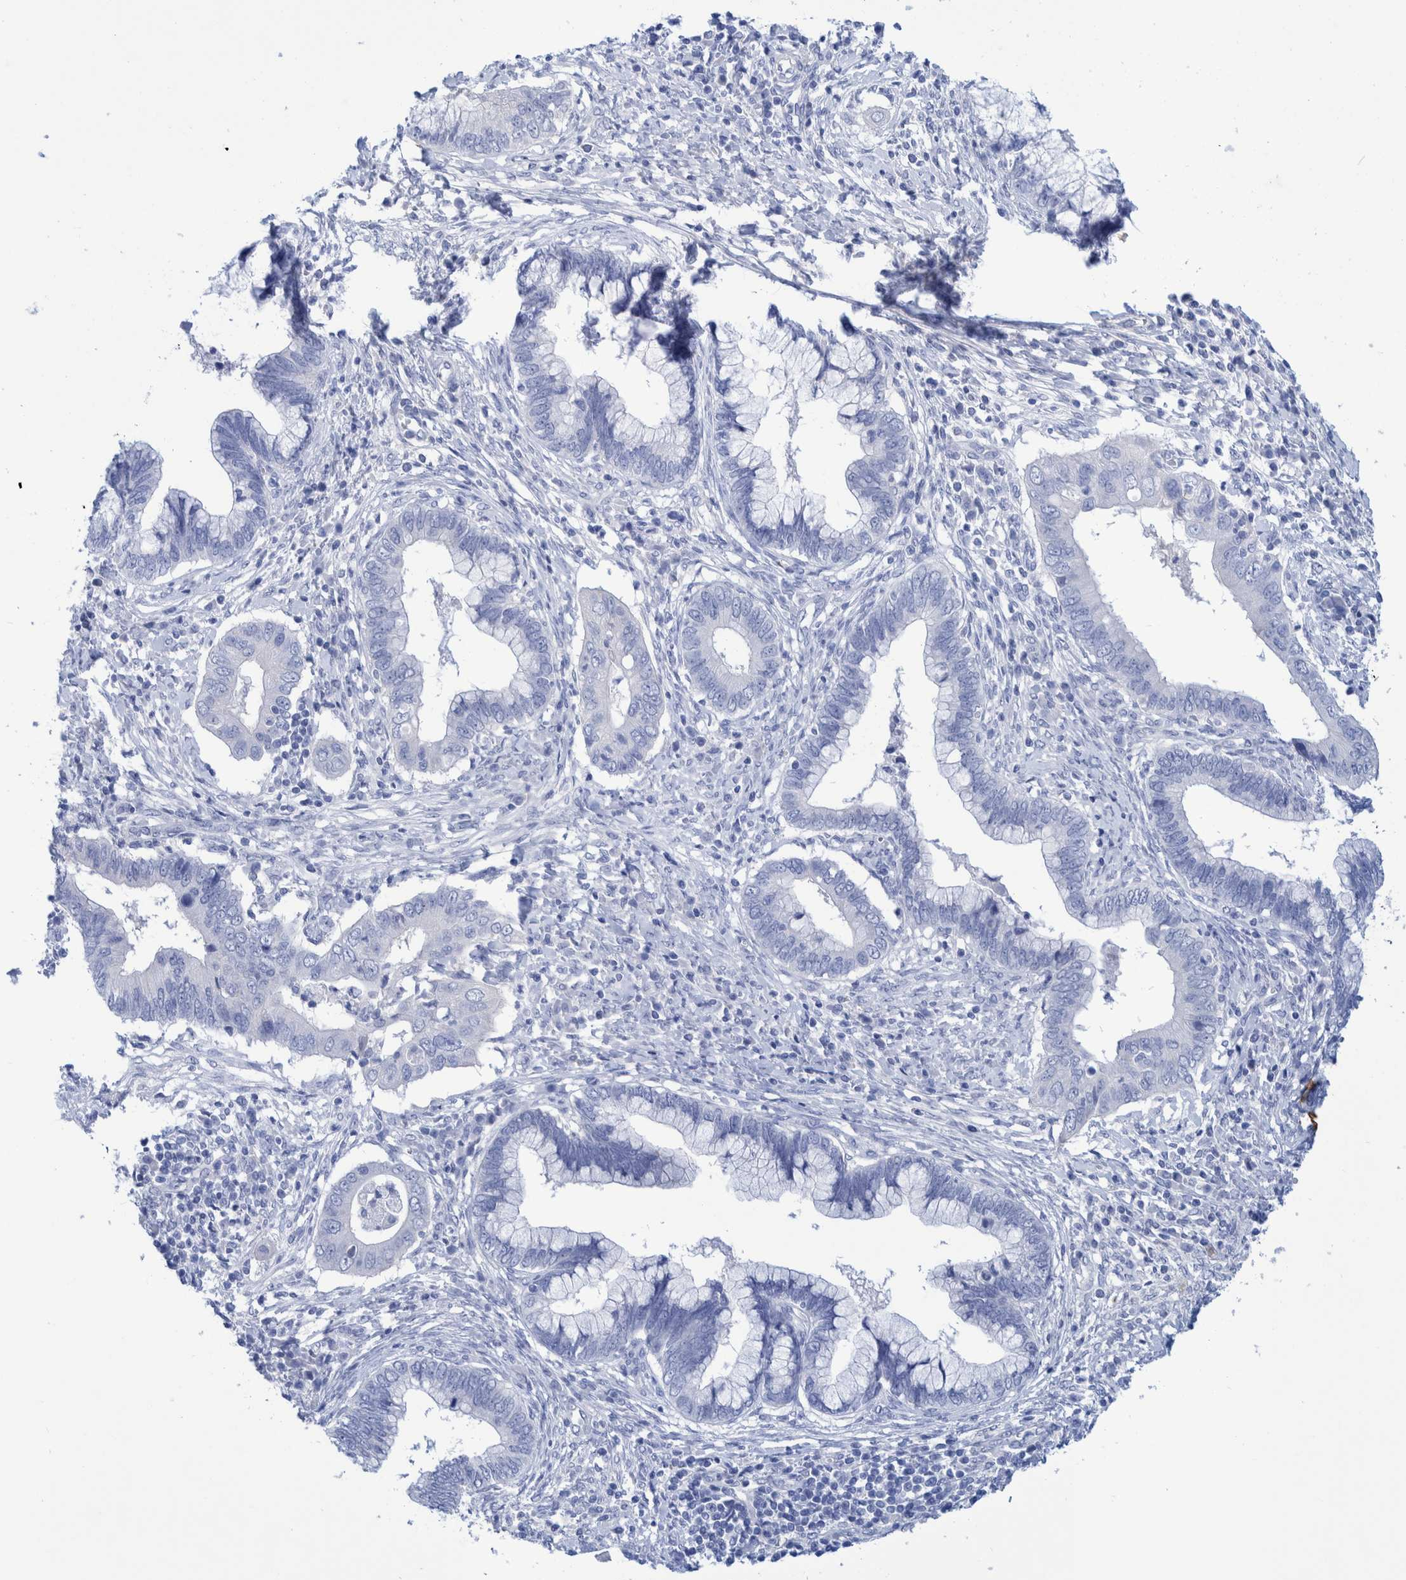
{"staining": {"intensity": "negative", "quantity": "none", "location": "none"}, "tissue": "cervical cancer", "cell_type": "Tumor cells", "image_type": "cancer", "snomed": [{"axis": "morphology", "description": "Adenocarcinoma, NOS"}, {"axis": "topography", "description": "Cervix"}], "caption": "This is an immunohistochemistry photomicrograph of human cervical cancer (adenocarcinoma). There is no staining in tumor cells.", "gene": "PERP", "patient": {"sex": "female", "age": 44}}